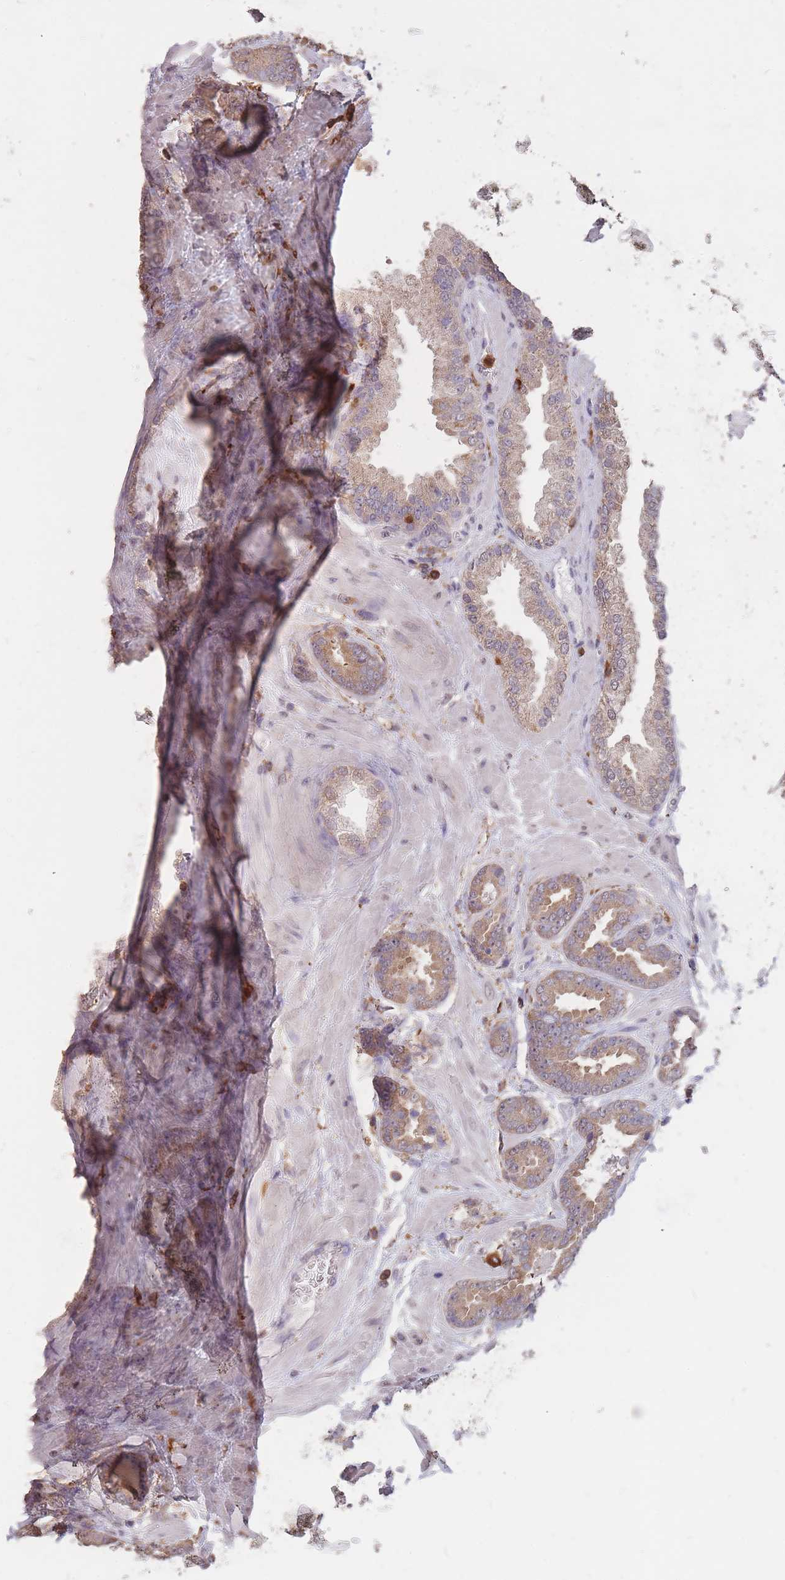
{"staining": {"intensity": "weak", "quantity": ">75%", "location": "cytoplasmic/membranous"}, "tissue": "prostate cancer", "cell_type": "Tumor cells", "image_type": "cancer", "snomed": [{"axis": "morphology", "description": "Adenocarcinoma, Low grade"}, {"axis": "topography", "description": "Prostate"}], "caption": "Prostate cancer tissue displays weak cytoplasmic/membranous positivity in about >75% of tumor cells", "gene": "GMIP", "patient": {"sex": "male", "age": 62}}